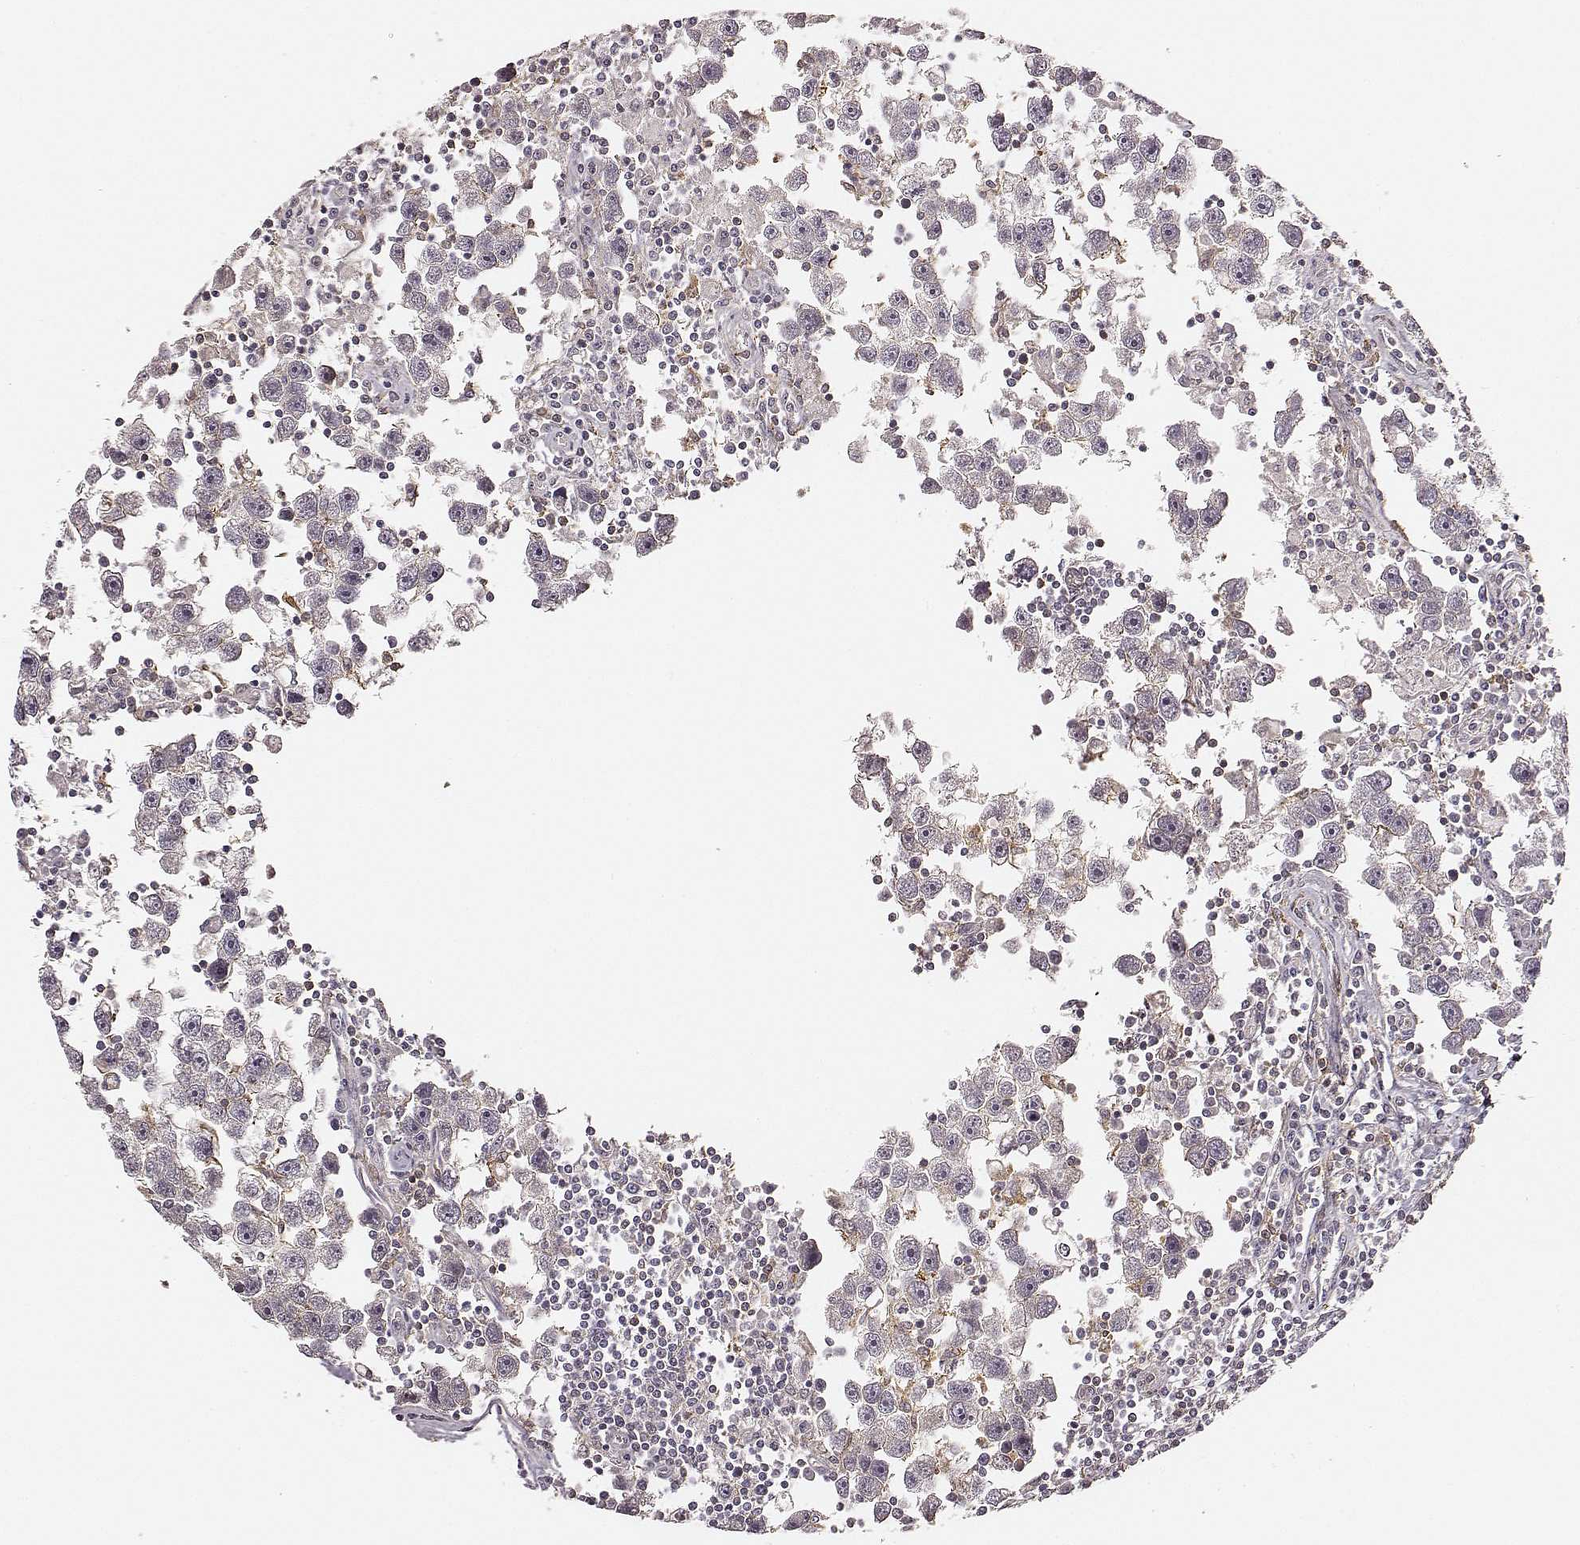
{"staining": {"intensity": "negative", "quantity": "none", "location": "none"}, "tissue": "testis cancer", "cell_type": "Tumor cells", "image_type": "cancer", "snomed": [{"axis": "morphology", "description": "Seminoma, NOS"}, {"axis": "topography", "description": "Testis"}], "caption": "Immunohistochemistry of human seminoma (testis) shows no positivity in tumor cells.", "gene": "ZYX", "patient": {"sex": "male", "age": 30}}